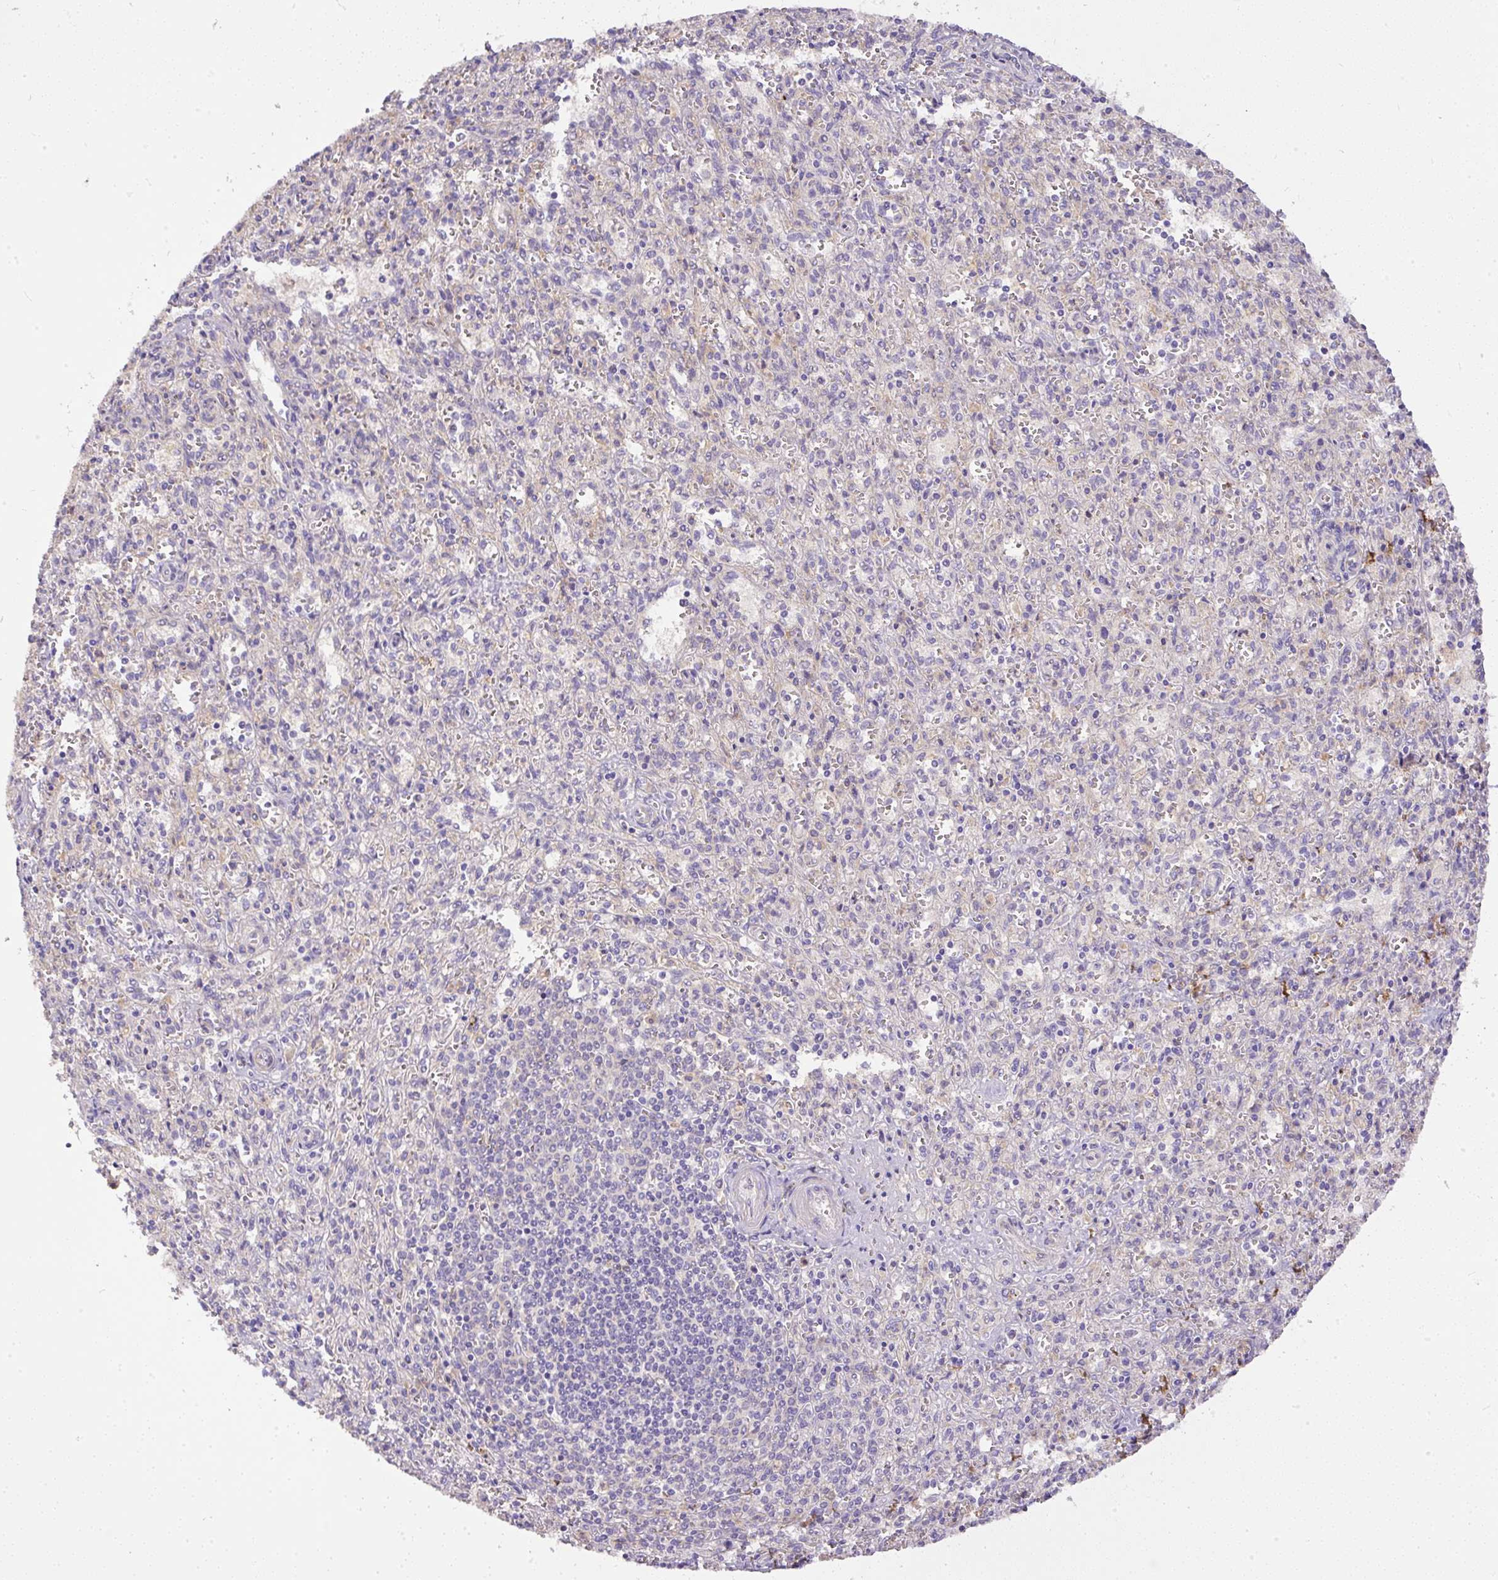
{"staining": {"intensity": "negative", "quantity": "none", "location": "none"}, "tissue": "spleen", "cell_type": "Cells in red pulp", "image_type": "normal", "snomed": [{"axis": "morphology", "description": "Normal tissue, NOS"}, {"axis": "topography", "description": "Spleen"}], "caption": "Immunohistochemistry micrograph of unremarkable spleen stained for a protein (brown), which demonstrates no expression in cells in red pulp.", "gene": "DAPK1", "patient": {"sex": "female", "age": 26}}